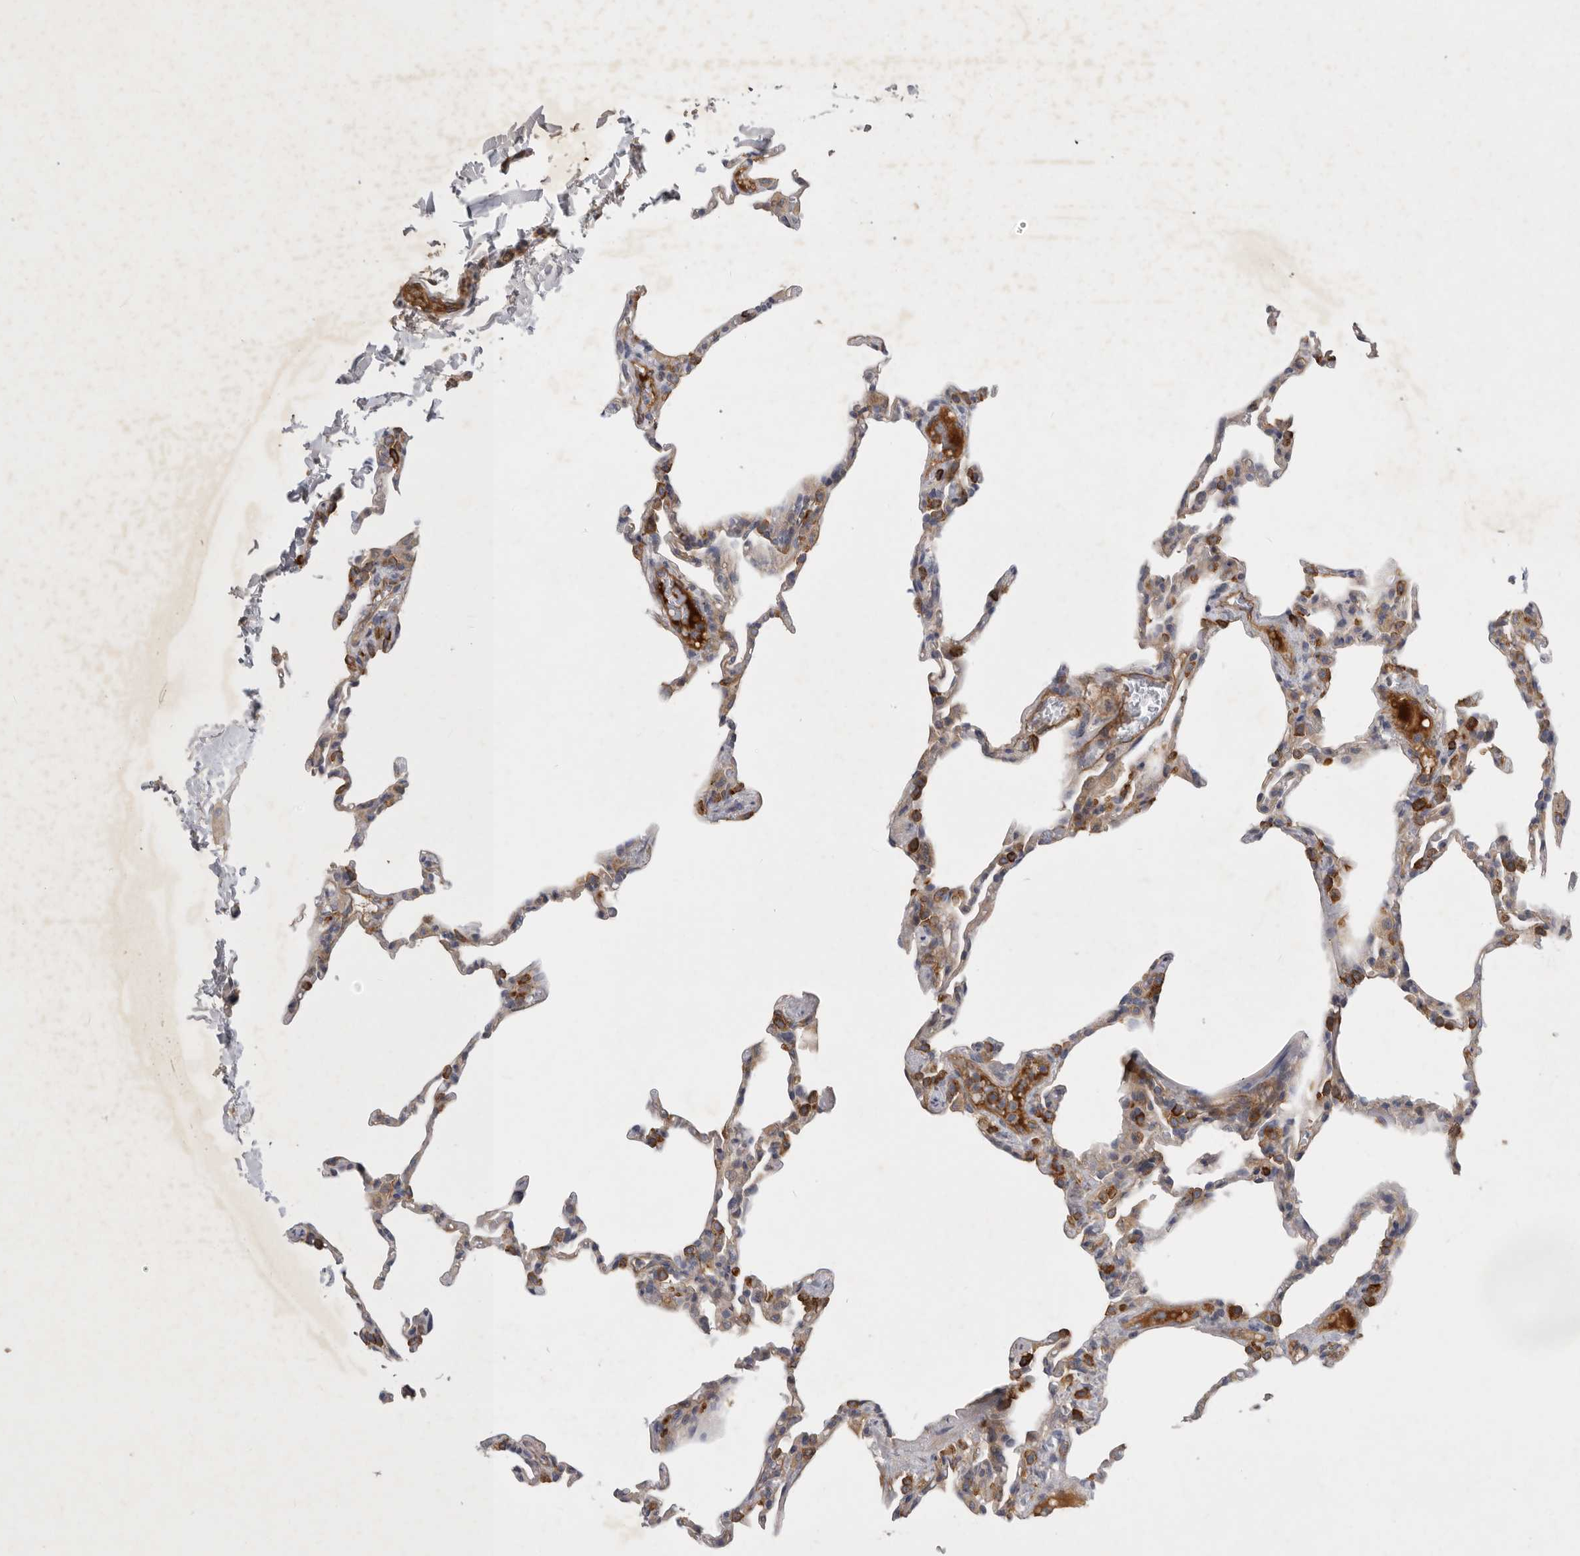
{"staining": {"intensity": "weak", "quantity": "25%-75%", "location": "cytoplasmic/membranous"}, "tissue": "lung", "cell_type": "Alveolar cells", "image_type": "normal", "snomed": [{"axis": "morphology", "description": "Normal tissue, NOS"}, {"axis": "topography", "description": "Lung"}], "caption": "This micrograph demonstrates normal lung stained with IHC to label a protein in brown. The cytoplasmic/membranous of alveolar cells show weak positivity for the protein. Nuclei are counter-stained blue.", "gene": "MLPH", "patient": {"sex": "male", "age": 20}}